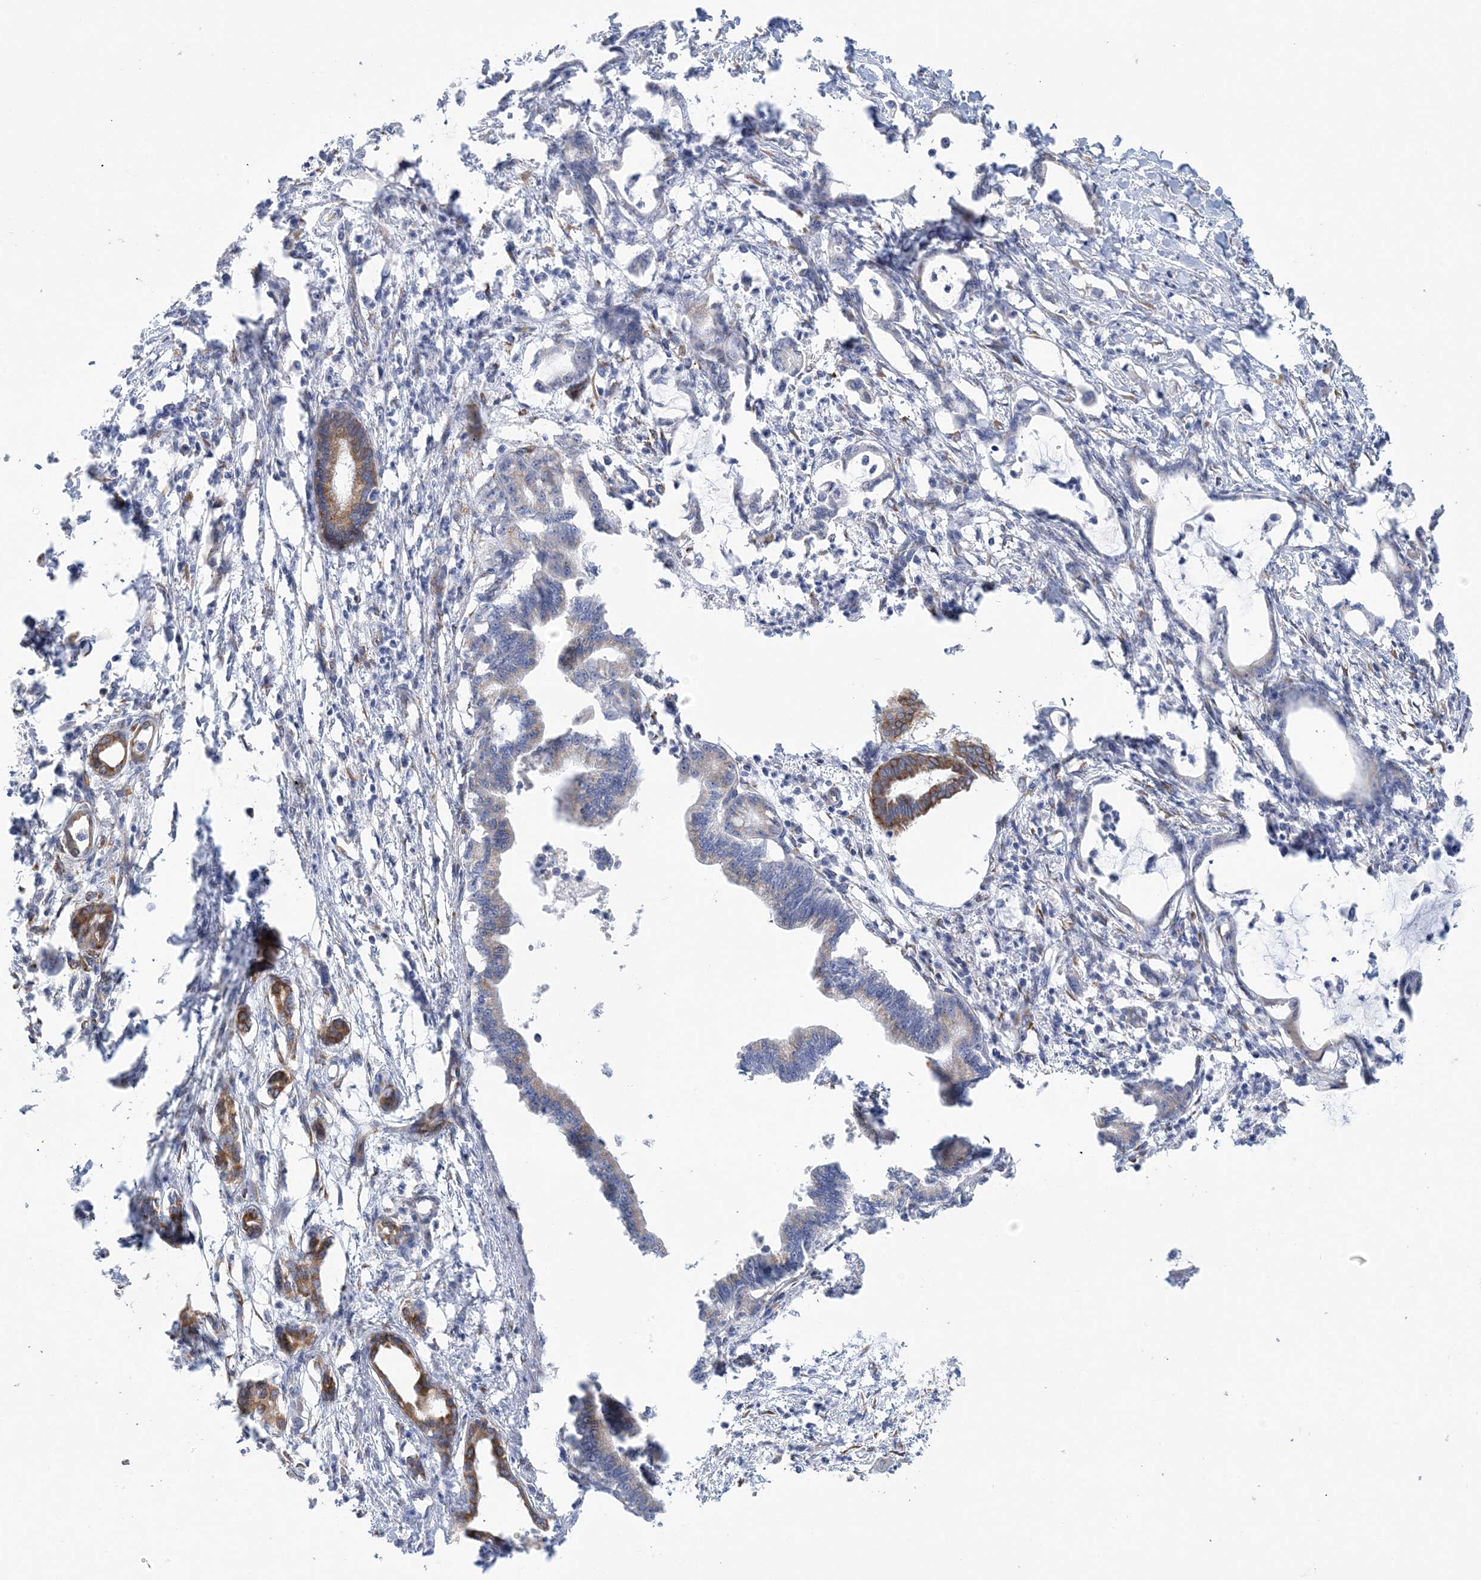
{"staining": {"intensity": "moderate", "quantity": "<25%", "location": "cytoplasmic/membranous"}, "tissue": "pancreatic cancer", "cell_type": "Tumor cells", "image_type": "cancer", "snomed": [{"axis": "morphology", "description": "Adenocarcinoma, NOS"}, {"axis": "topography", "description": "Pancreas"}], "caption": "The image reveals staining of pancreatic cancer, revealing moderate cytoplasmic/membranous protein positivity (brown color) within tumor cells.", "gene": "PLEKHG4B", "patient": {"sex": "female", "age": 55}}